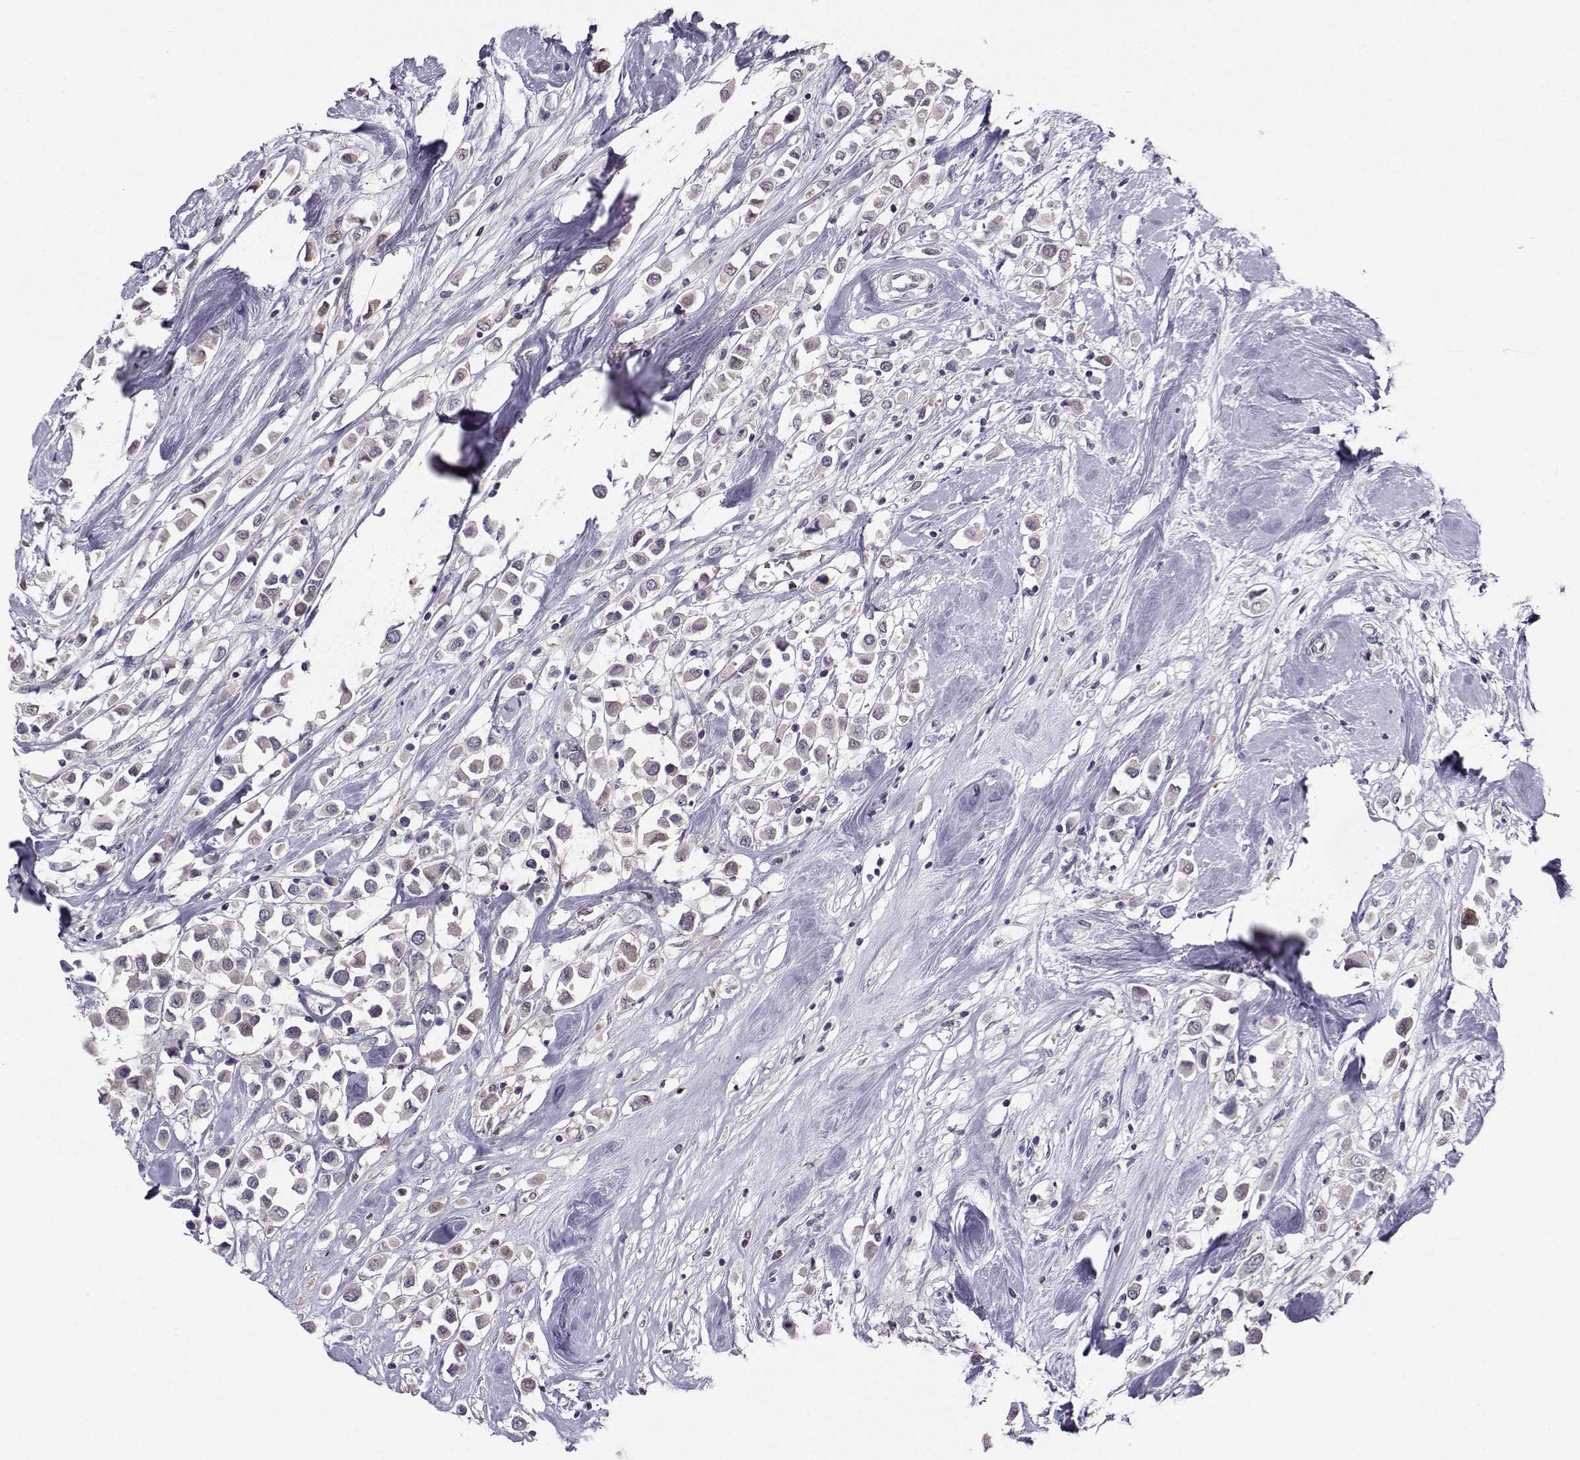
{"staining": {"intensity": "negative", "quantity": "none", "location": "none"}, "tissue": "breast cancer", "cell_type": "Tumor cells", "image_type": "cancer", "snomed": [{"axis": "morphology", "description": "Duct carcinoma"}, {"axis": "topography", "description": "Breast"}], "caption": "This micrograph is of breast cancer (infiltrating ductal carcinoma) stained with immunohistochemistry to label a protein in brown with the nuclei are counter-stained blue. There is no staining in tumor cells.", "gene": "PGK1", "patient": {"sex": "female", "age": 61}}